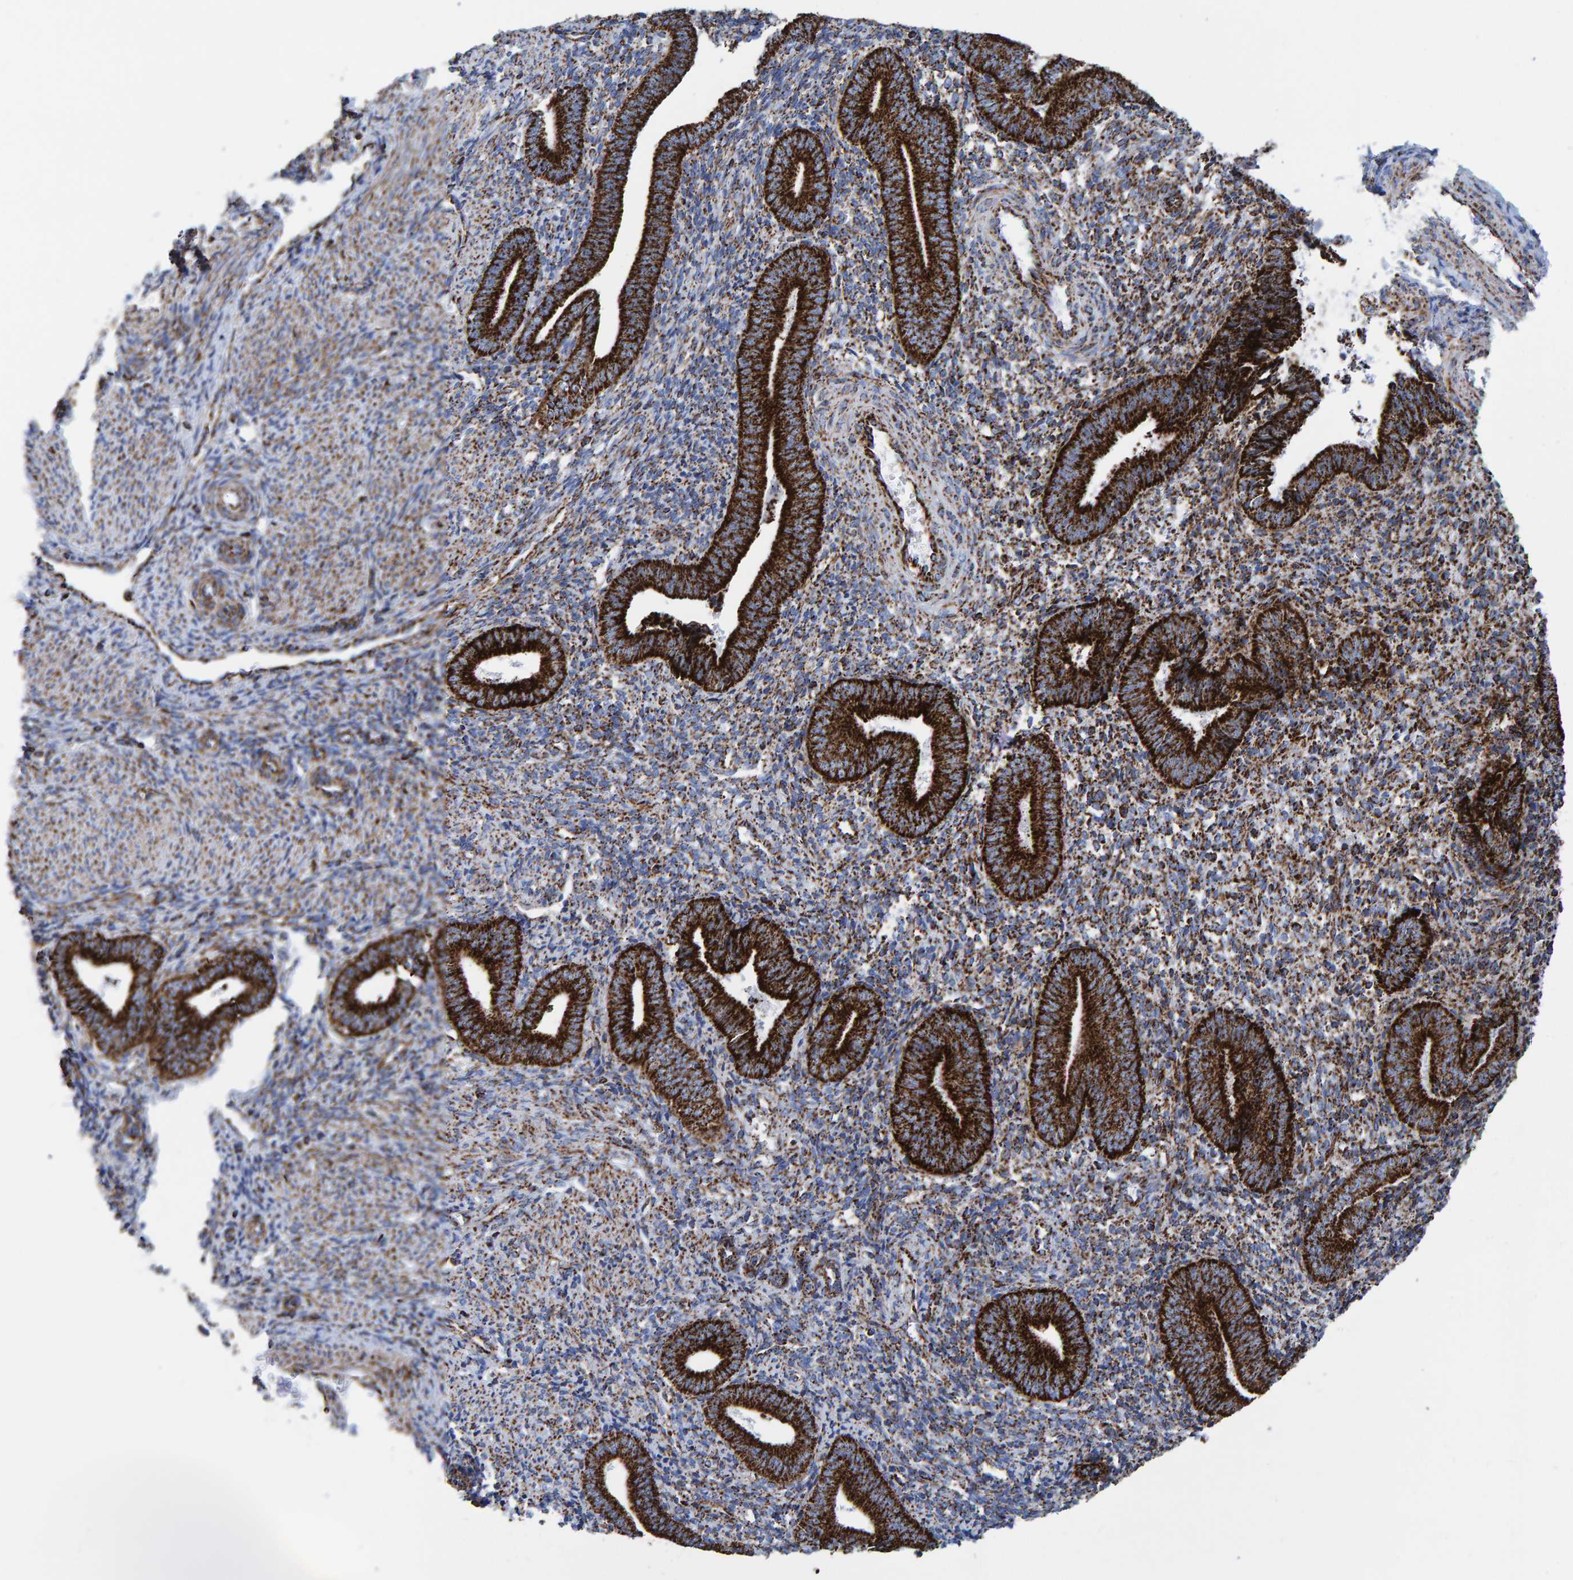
{"staining": {"intensity": "moderate", "quantity": ">75%", "location": "cytoplasmic/membranous"}, "tissue": "endometrium", "cell_type": "Cells in endometrial stroma", "image_type": "normal", "snomed": [{"axis": "morphology", "description": "Normal tissue, NOS"}, {"axis": "topography", "description": "Uterus"}, {"axis": "topography", "description": "Endometrium"}], "caption": "Moderate cytoplasmic/membranous staining is appreciated in about >75% of cells in endometrial stroma in unremarkable endometrium.", "gene": "ENSG00000262660", "patient": {"sex": "female", "age": 33}}